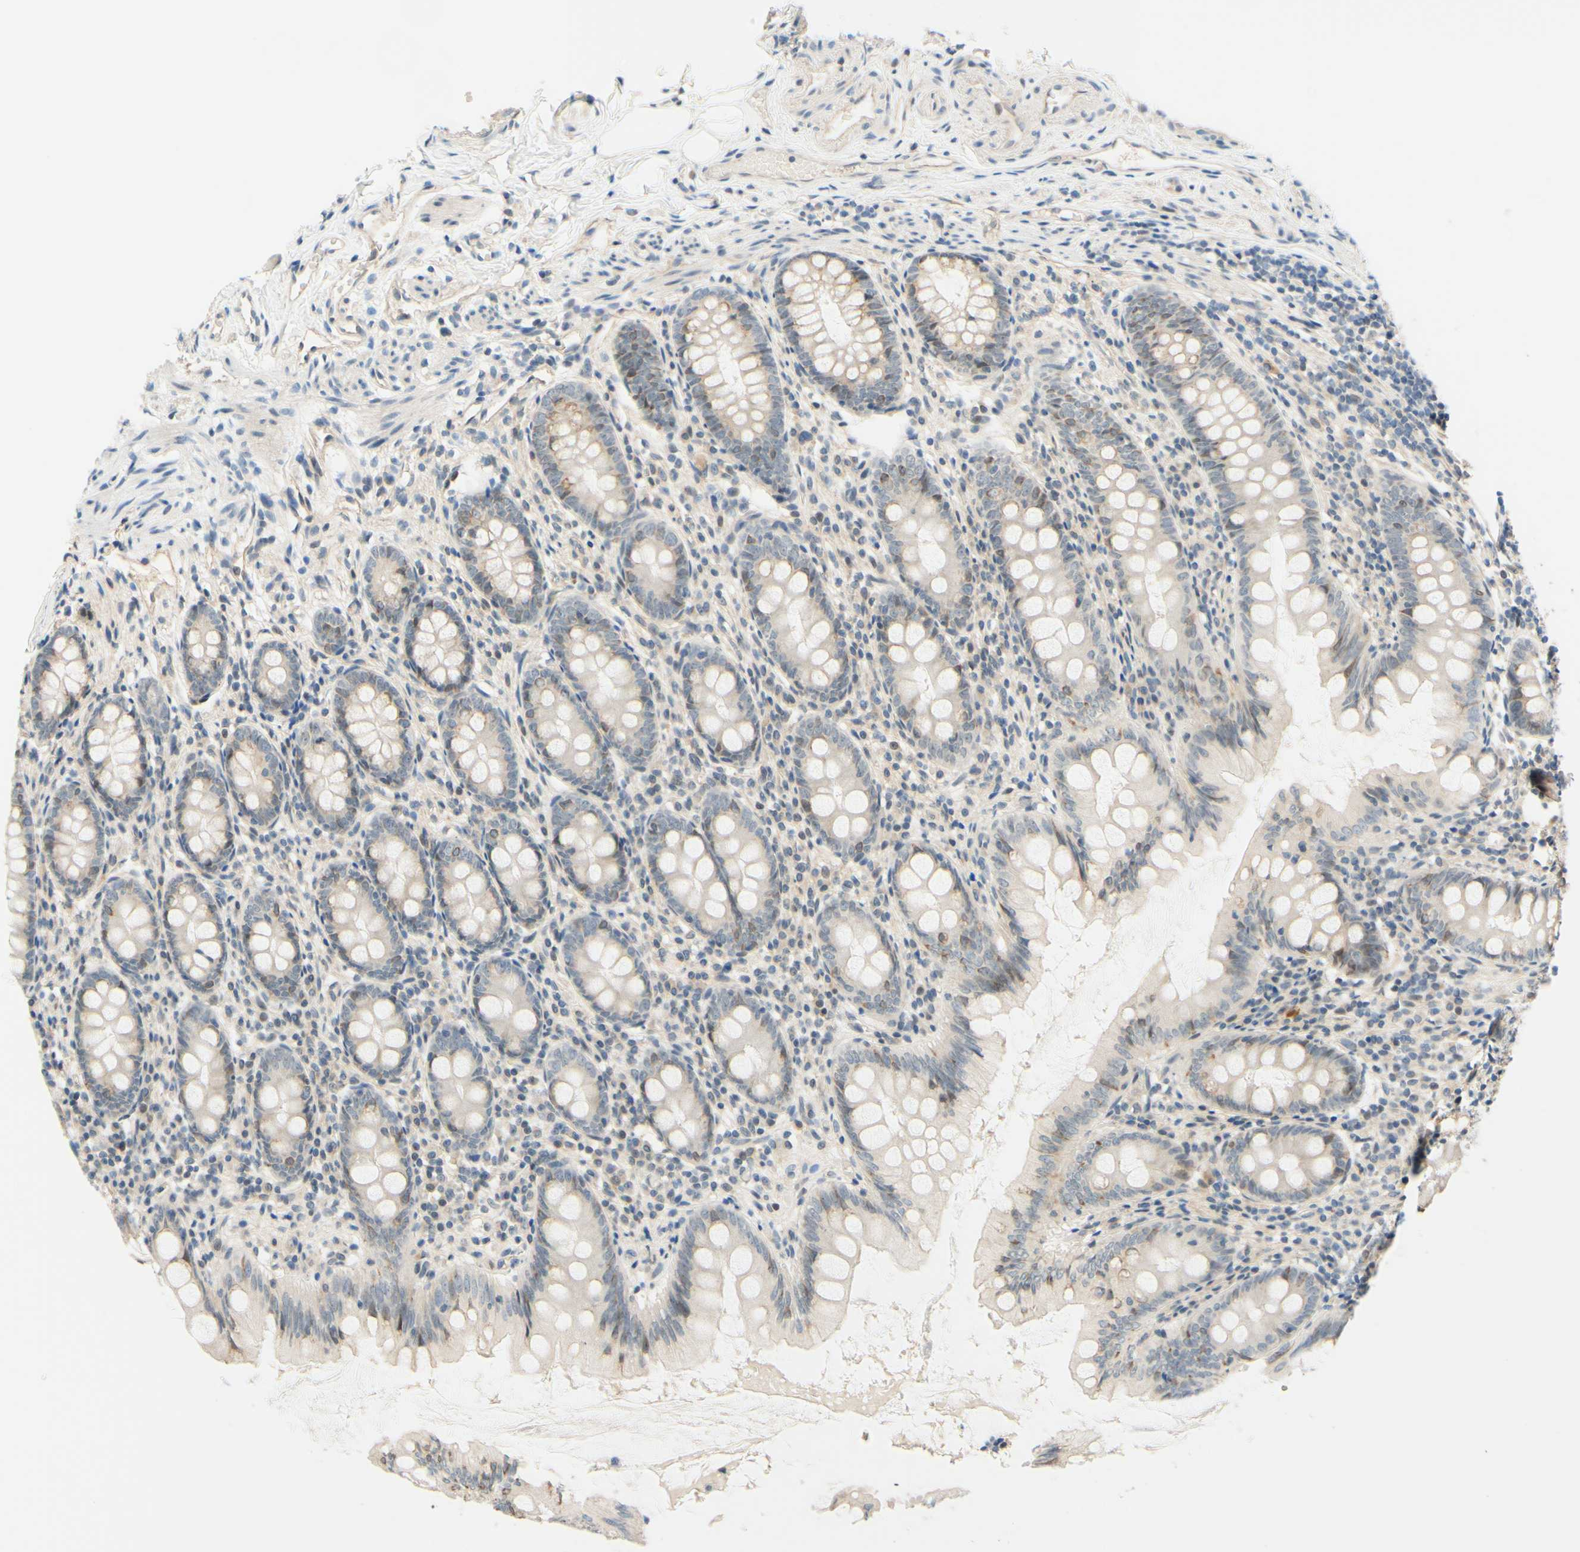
{"staining": {"intensity": "weak", "quantity": "25%-75%", "location": "cytoplasmic/membranous,nuclear"}, "tissue": "appendix", "cell_type": "Glandular cells", "image_type": "normal", "snomed": [{"axis": "morphology", "description": "Normal tissue, NOS"}, {"axis": "topography", "description": "Appendix"}], "caption": "Unremarkable appendix exhibits weak cytoplasmic/membranous,nuclear positivity in about 25%-75% of glandular cells, visualized by immunohistochemistry.", "gene": "C2CD2L", "patient": {"sex": "female", "age": 77}}